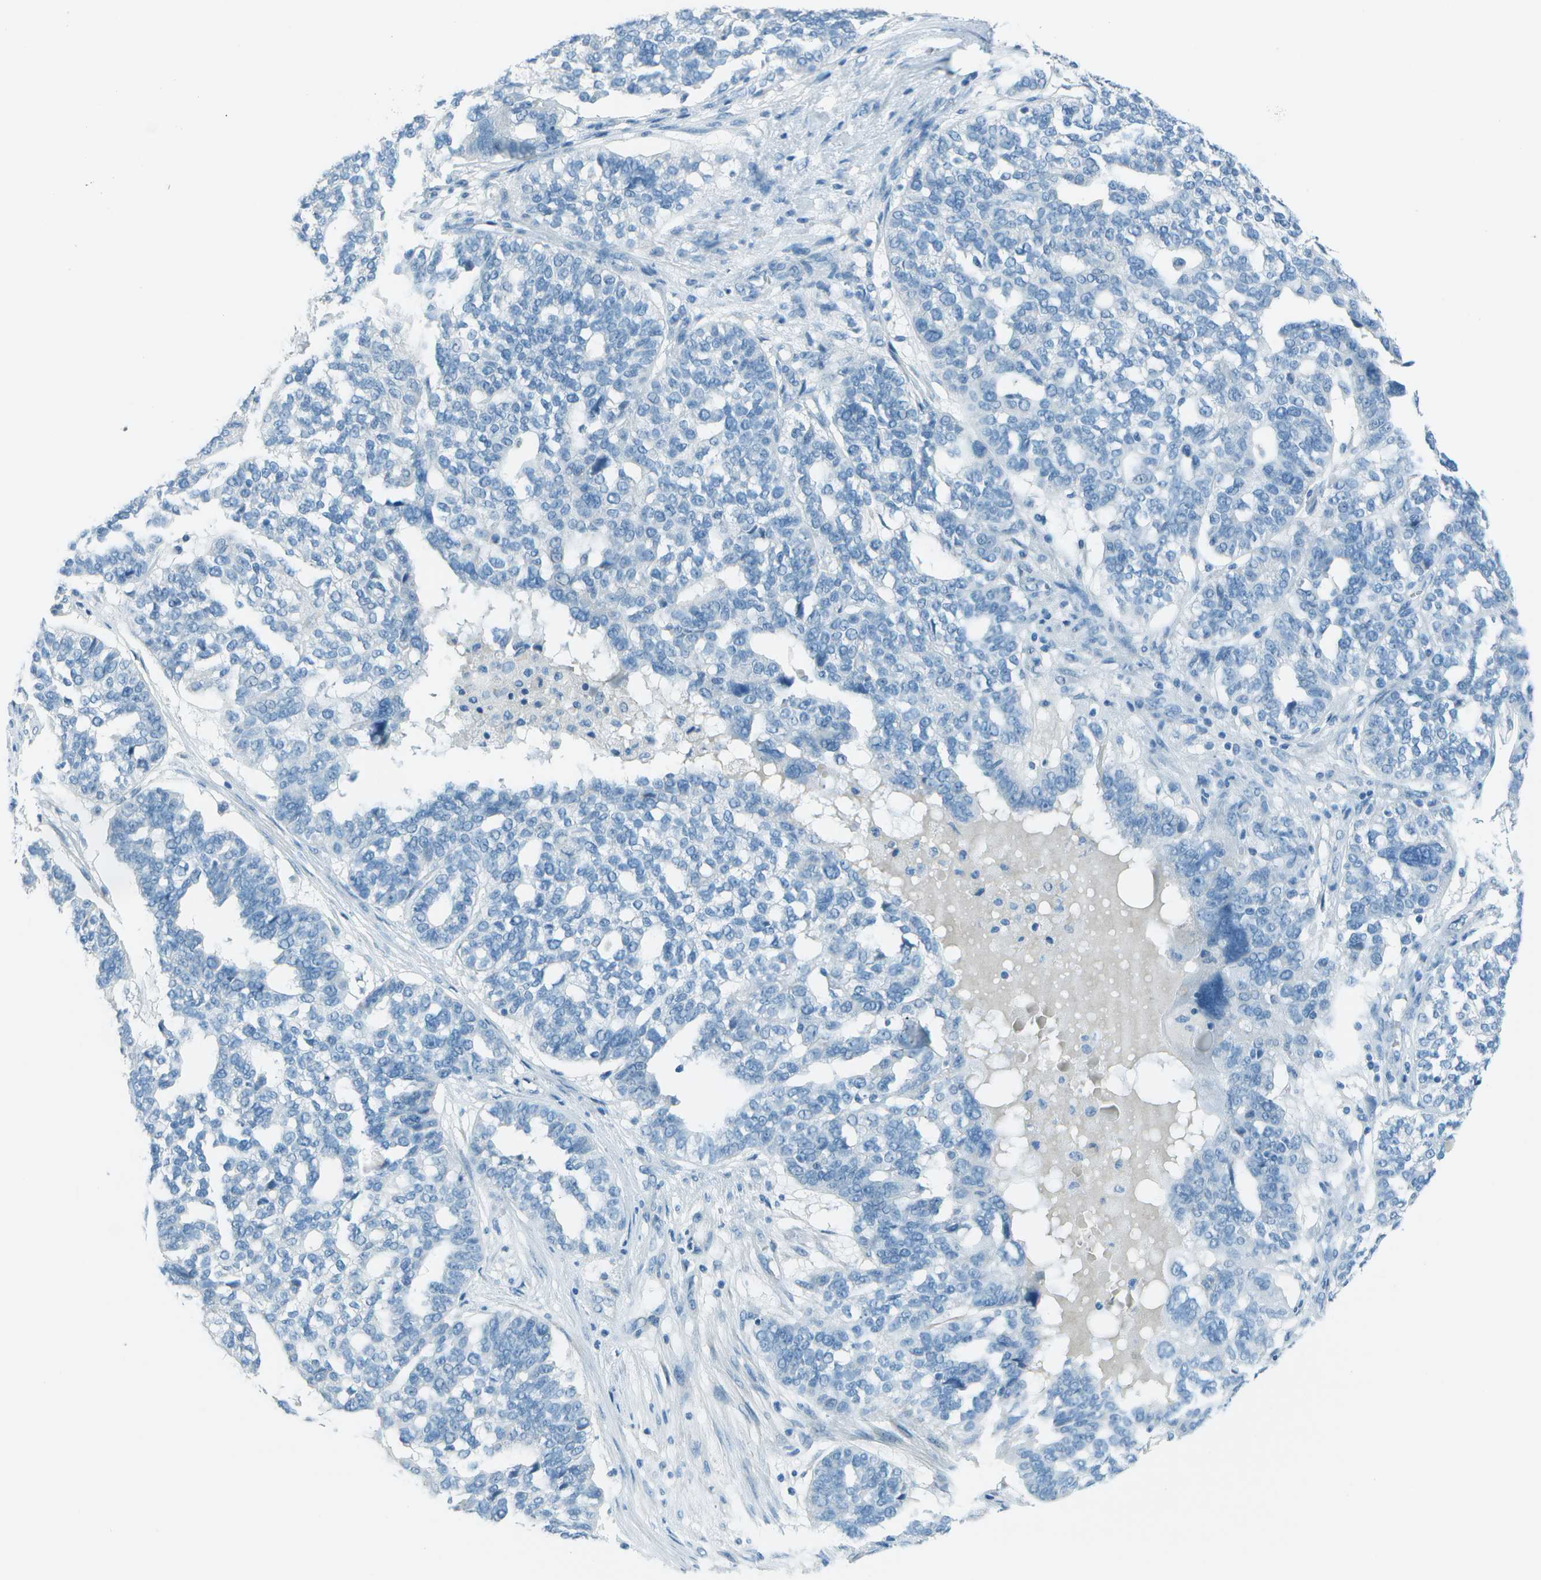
{"staining": {"intensity": "negative", "quantity": "none", "location": "none"}, "tissue": "ovarian cancer", "cell_type": "Tumor cells", "image_type": "cancer", "snomed": [{"axis": "morphology", "description": "Cystadenocarcinoma, serous, NOS"}, {"axis": "topography", "description": "Ovary"}], "caption": "IHC image of ovarian serous cystadenocarcinoma stained for a protein (brown), which demonstrates no staining in tumor cells.", "gene": "FGF1", "patient": {"sex": "female", "age": 59}}